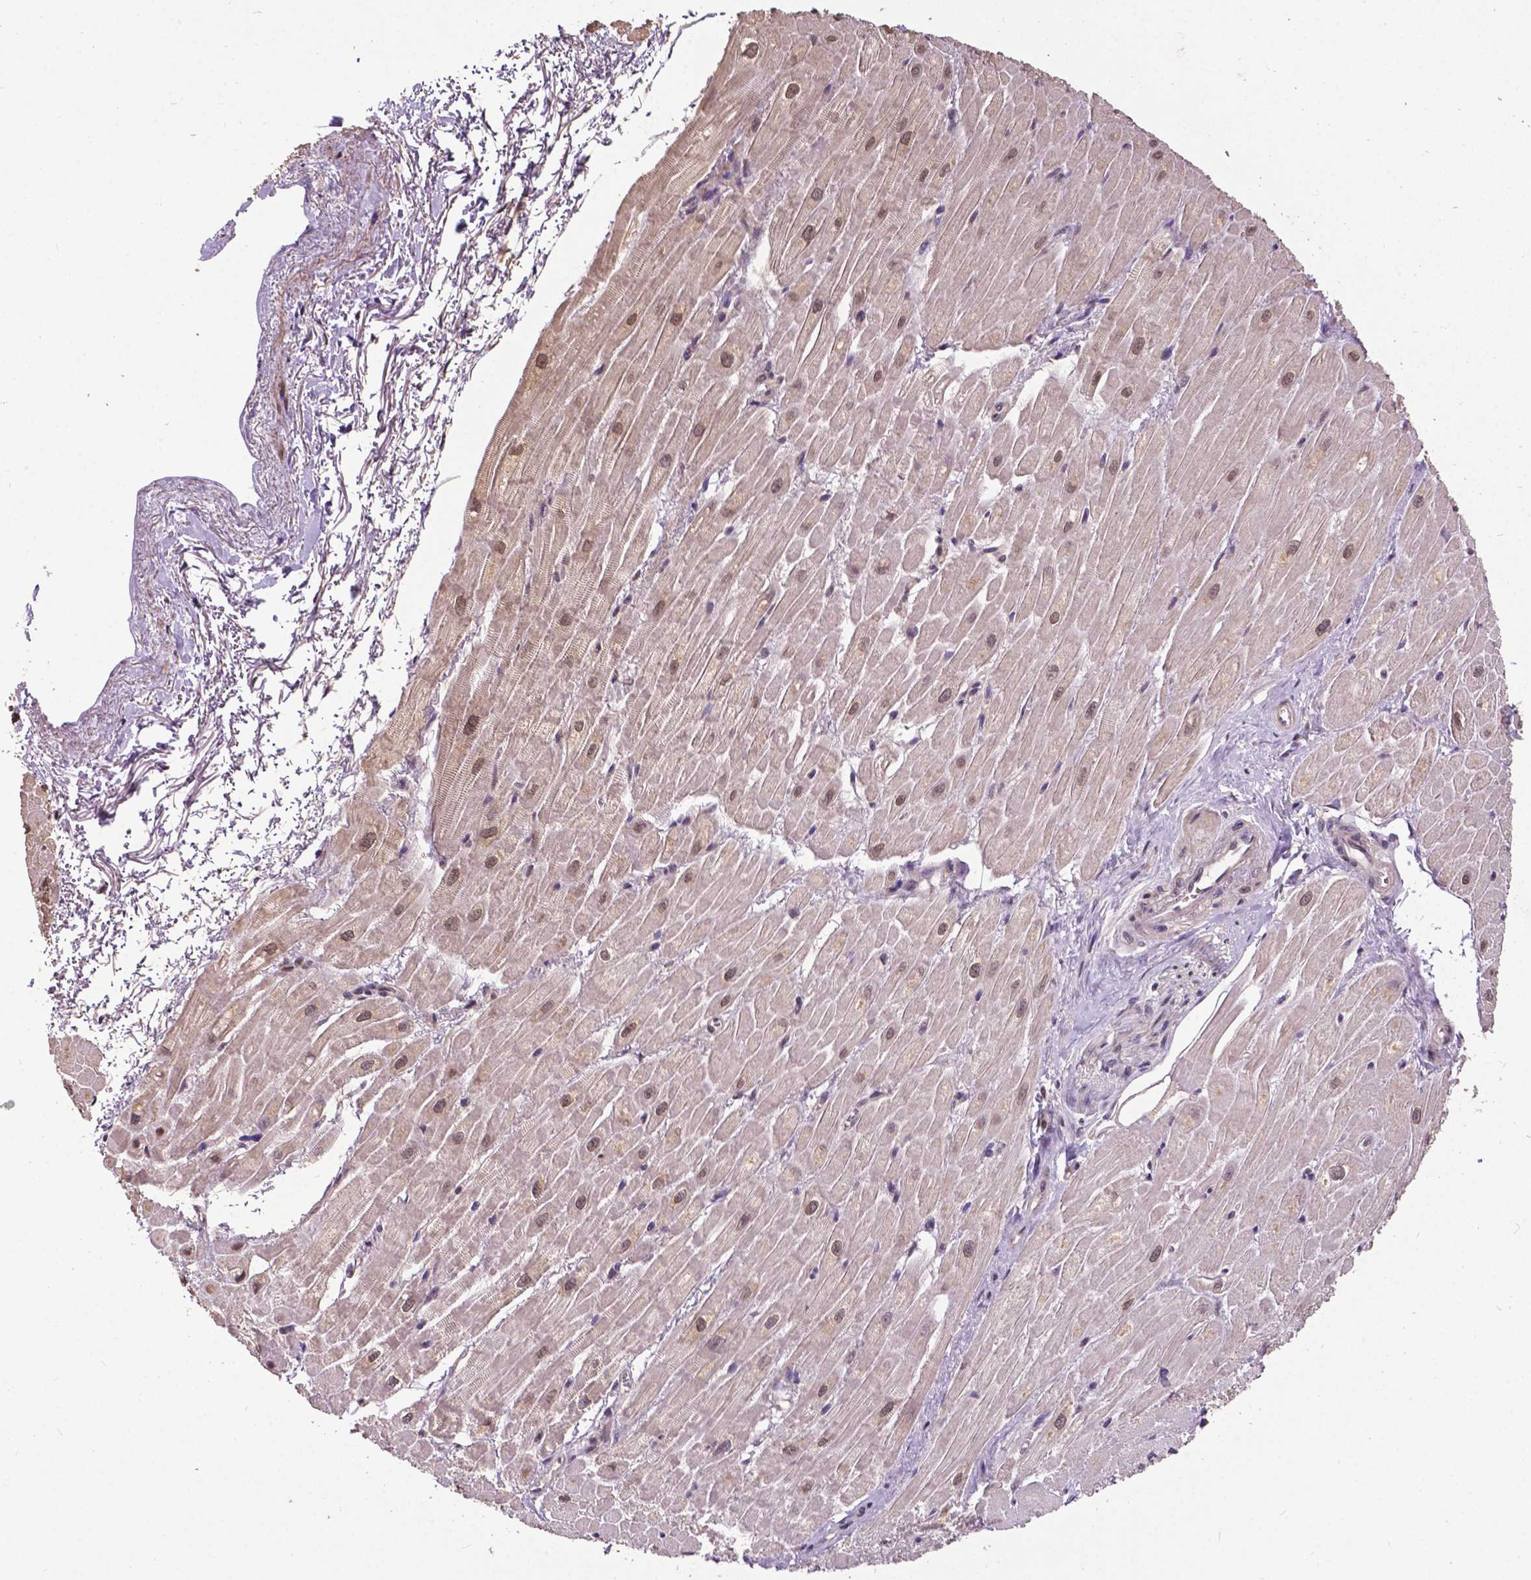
{"staining": {"intensity": "moderate", "quantity": "25%-75%", "location": "nuclear"}, "tissue": "heart muscle", "cell_type": "Cardiomyocytes", "image_type": "normal", "snomed": [{"axis": "morphology", "description": "Normal tissue, NOS"}, {"axis": "topography", "description": "Heart"}], "caption": "This image demonstrates IHC staining of benign human heart muscle, with medium moderate nuclear expression in about 25%-75% of cardiomyocytes.", "gene": "GLRA2", "patient": {"sex": "male", "age": 62}}